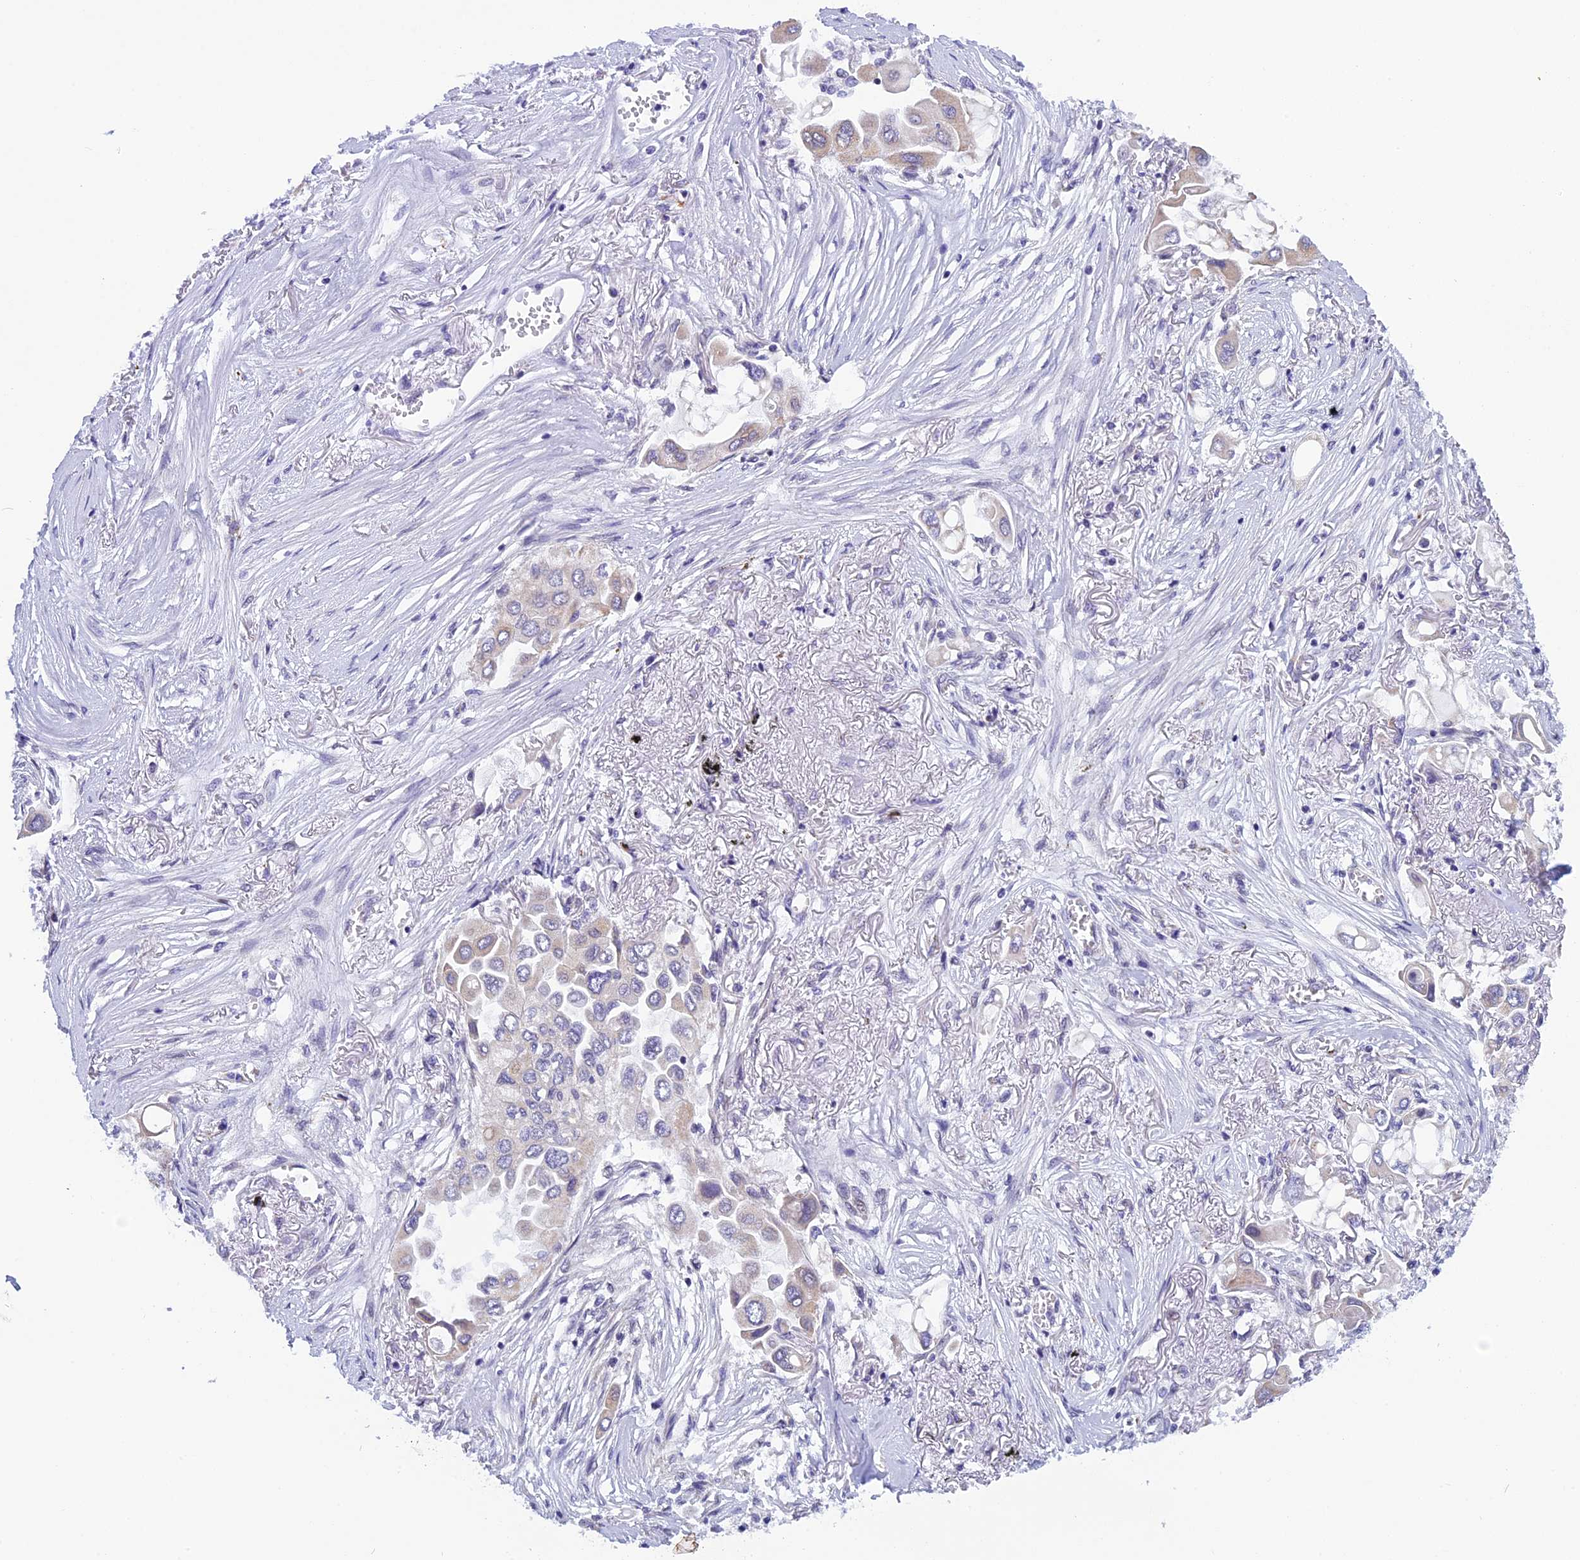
{"staining": {"intensity": "weak", "quantity": "25%-75%", "location": "cytoplasmic/membranous"}, "tissue": "lung cancer", "cell_type": "Tumor cells", "image_type": "cancer", "snomed": [{"axis": "morphology", "description": "Adenocarcinoma, NOS"}, {"axis": "topography", "description": "Lung"}], "caption": "Approximately 25%-75% of tumor cells in human adenocarcinoma (lung) exhibit weak cytoplasmic/membranous protein positivity as visualized by brown immunohistochemical staining.", "gene": "ZNF317", "patient": {"sex": "female", "age": 76}}